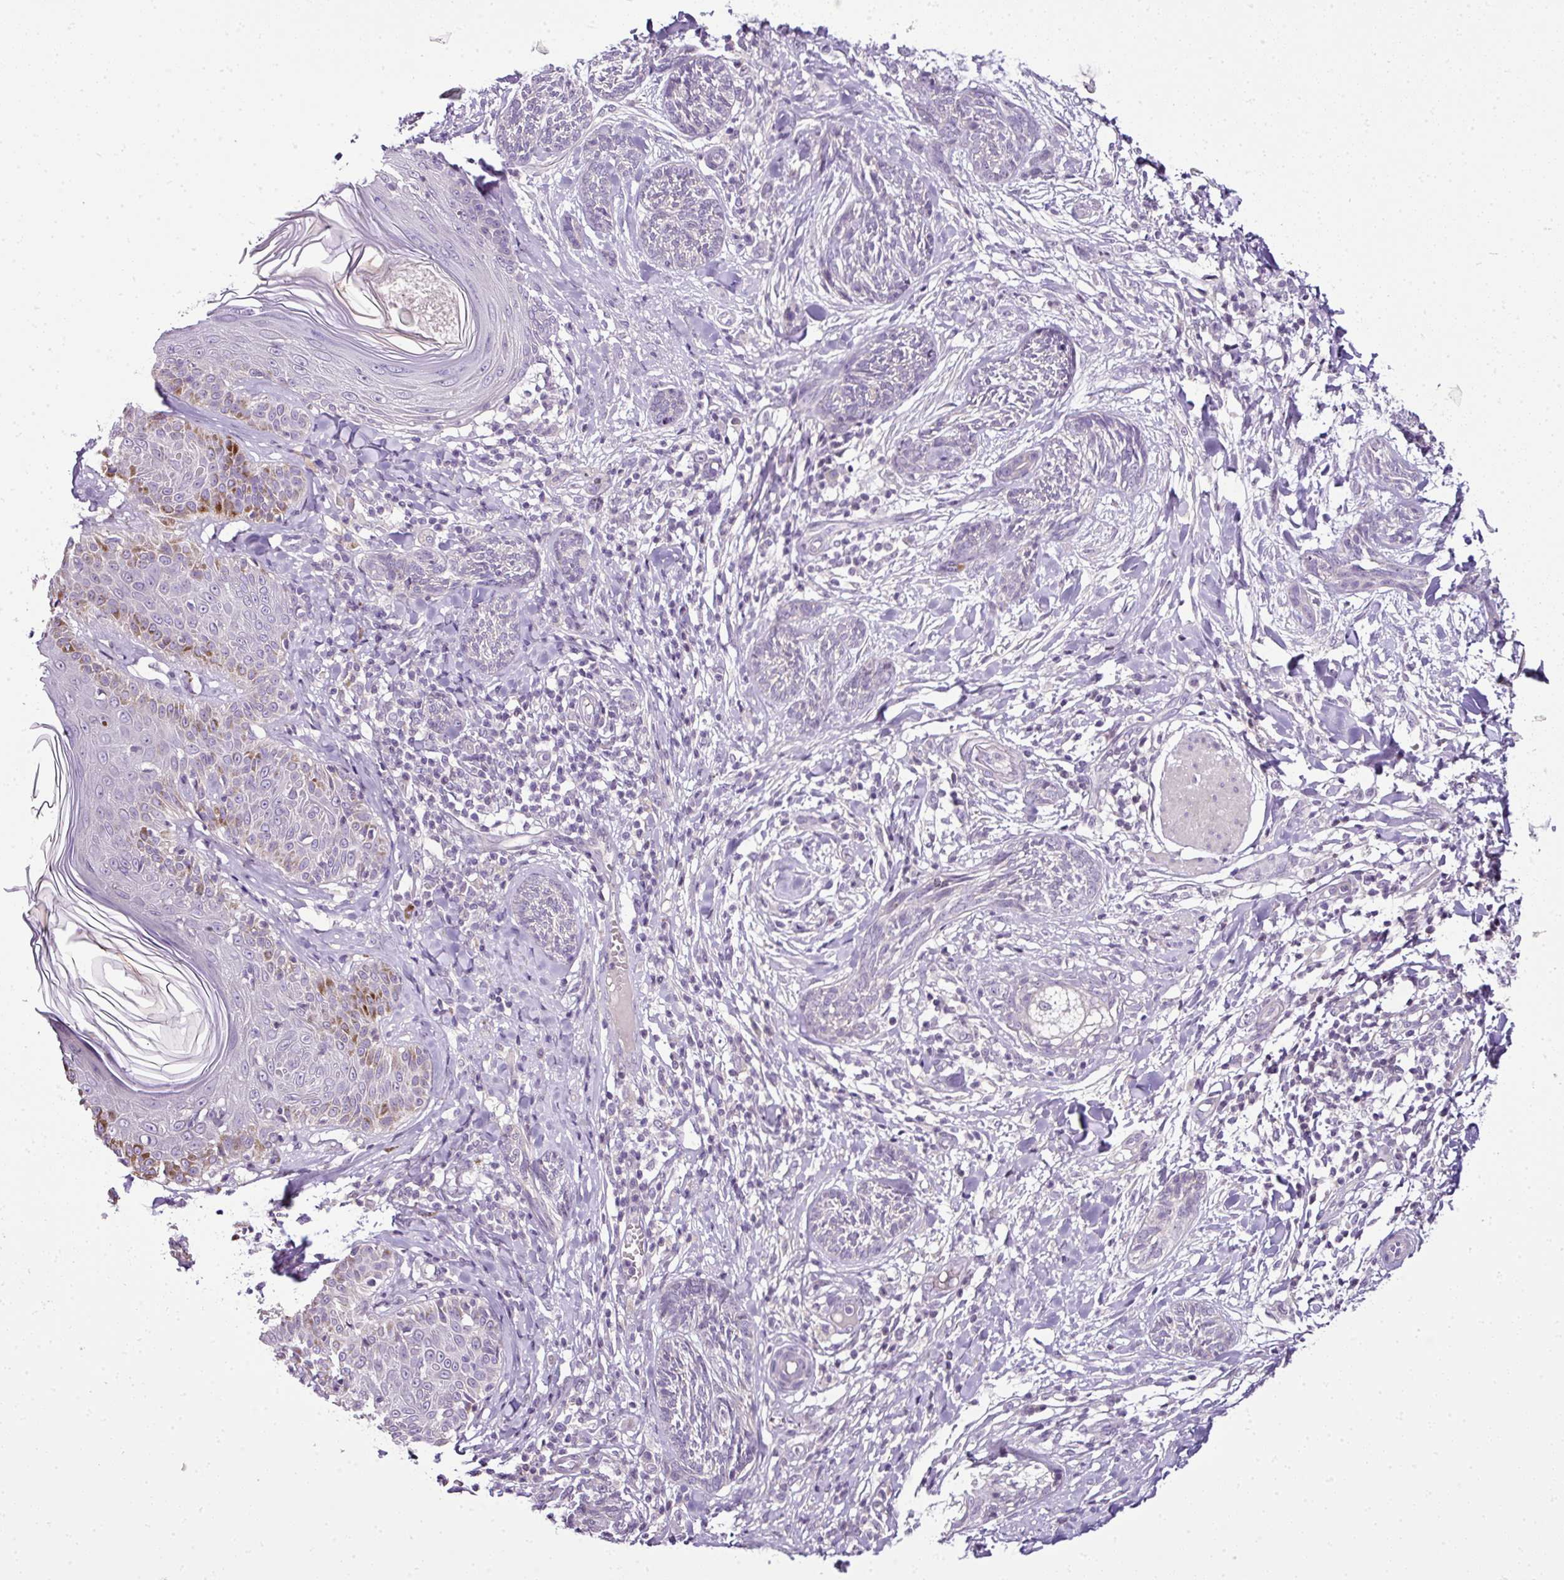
{"staining": {"intensity": "negative", "quantity": "none", "location": "none"}, "tissue": "skin cancer", "cell_type": "Tumor cells", "image_type": "cancer", "snomed": [{"axis": "morphology", "description": "Basal cell carcinoma"}, {"axis": "topography", "description": "Skin"}], "caption": "Histopathology image shows no protein positivity in tumor cells of skin cancer tissue.", "gene": "TEX30", "patient": {"sex": "male", "age": 73}}